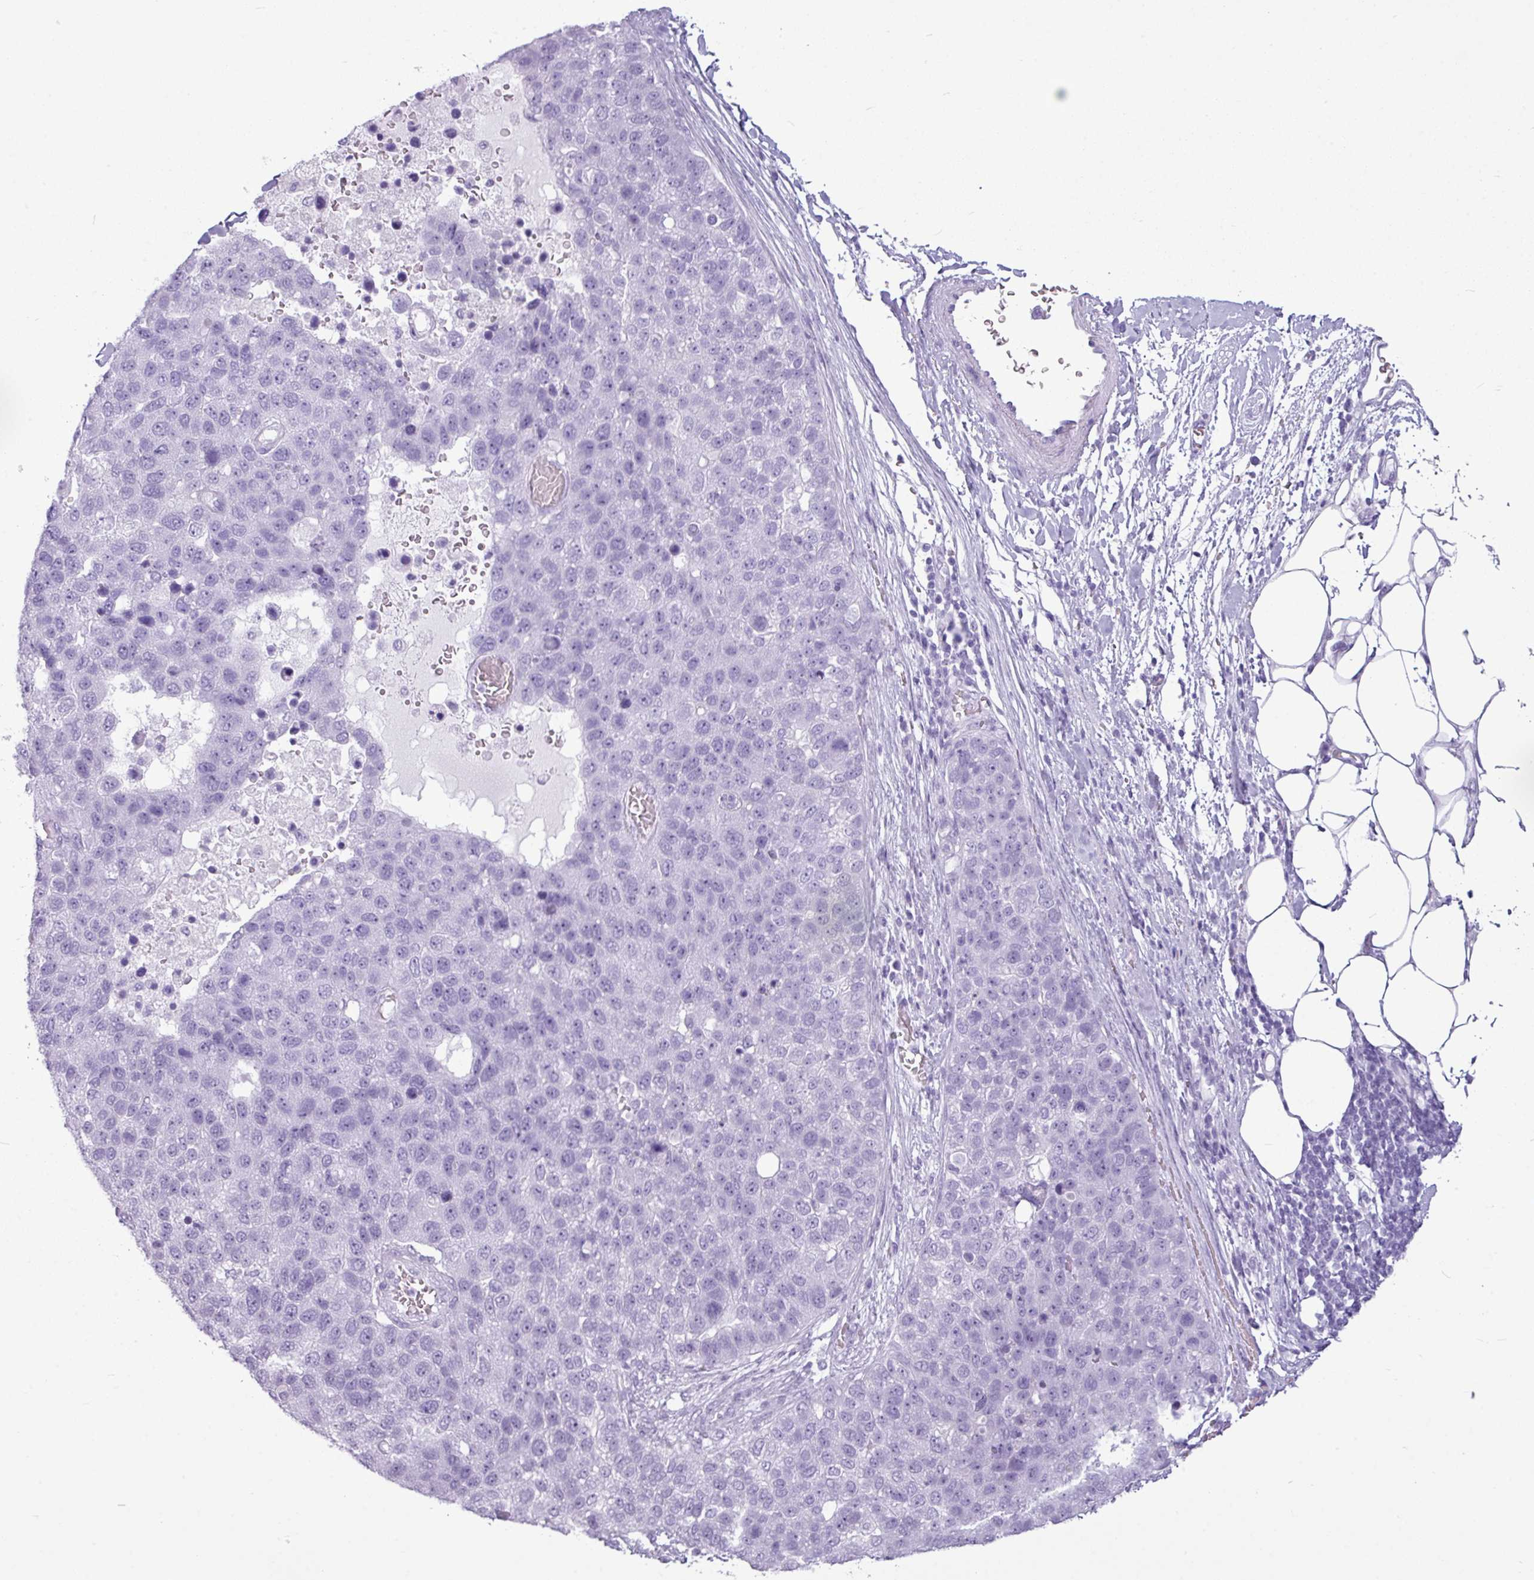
{"staining": {"intensity": "negative", "quantity": "none", "location": "none"}, "tissue": "pancreatic cancer", "cell_type": "Tumor cells", "image_type": "cancer", "snomed": [{"axis": "morphology", "description": "Adenocarcinoma, NOS"}, {"axis": "topography", "description": "Pancreas"}], "caption": "Immunohistochemistry micrograph of pancreatic adenocarcinoma stained for a protein (brown), which demonstrates no expression in tumor cells.", "gene": "AMY1B", "patient": {"sex": "female", "age": 61}}